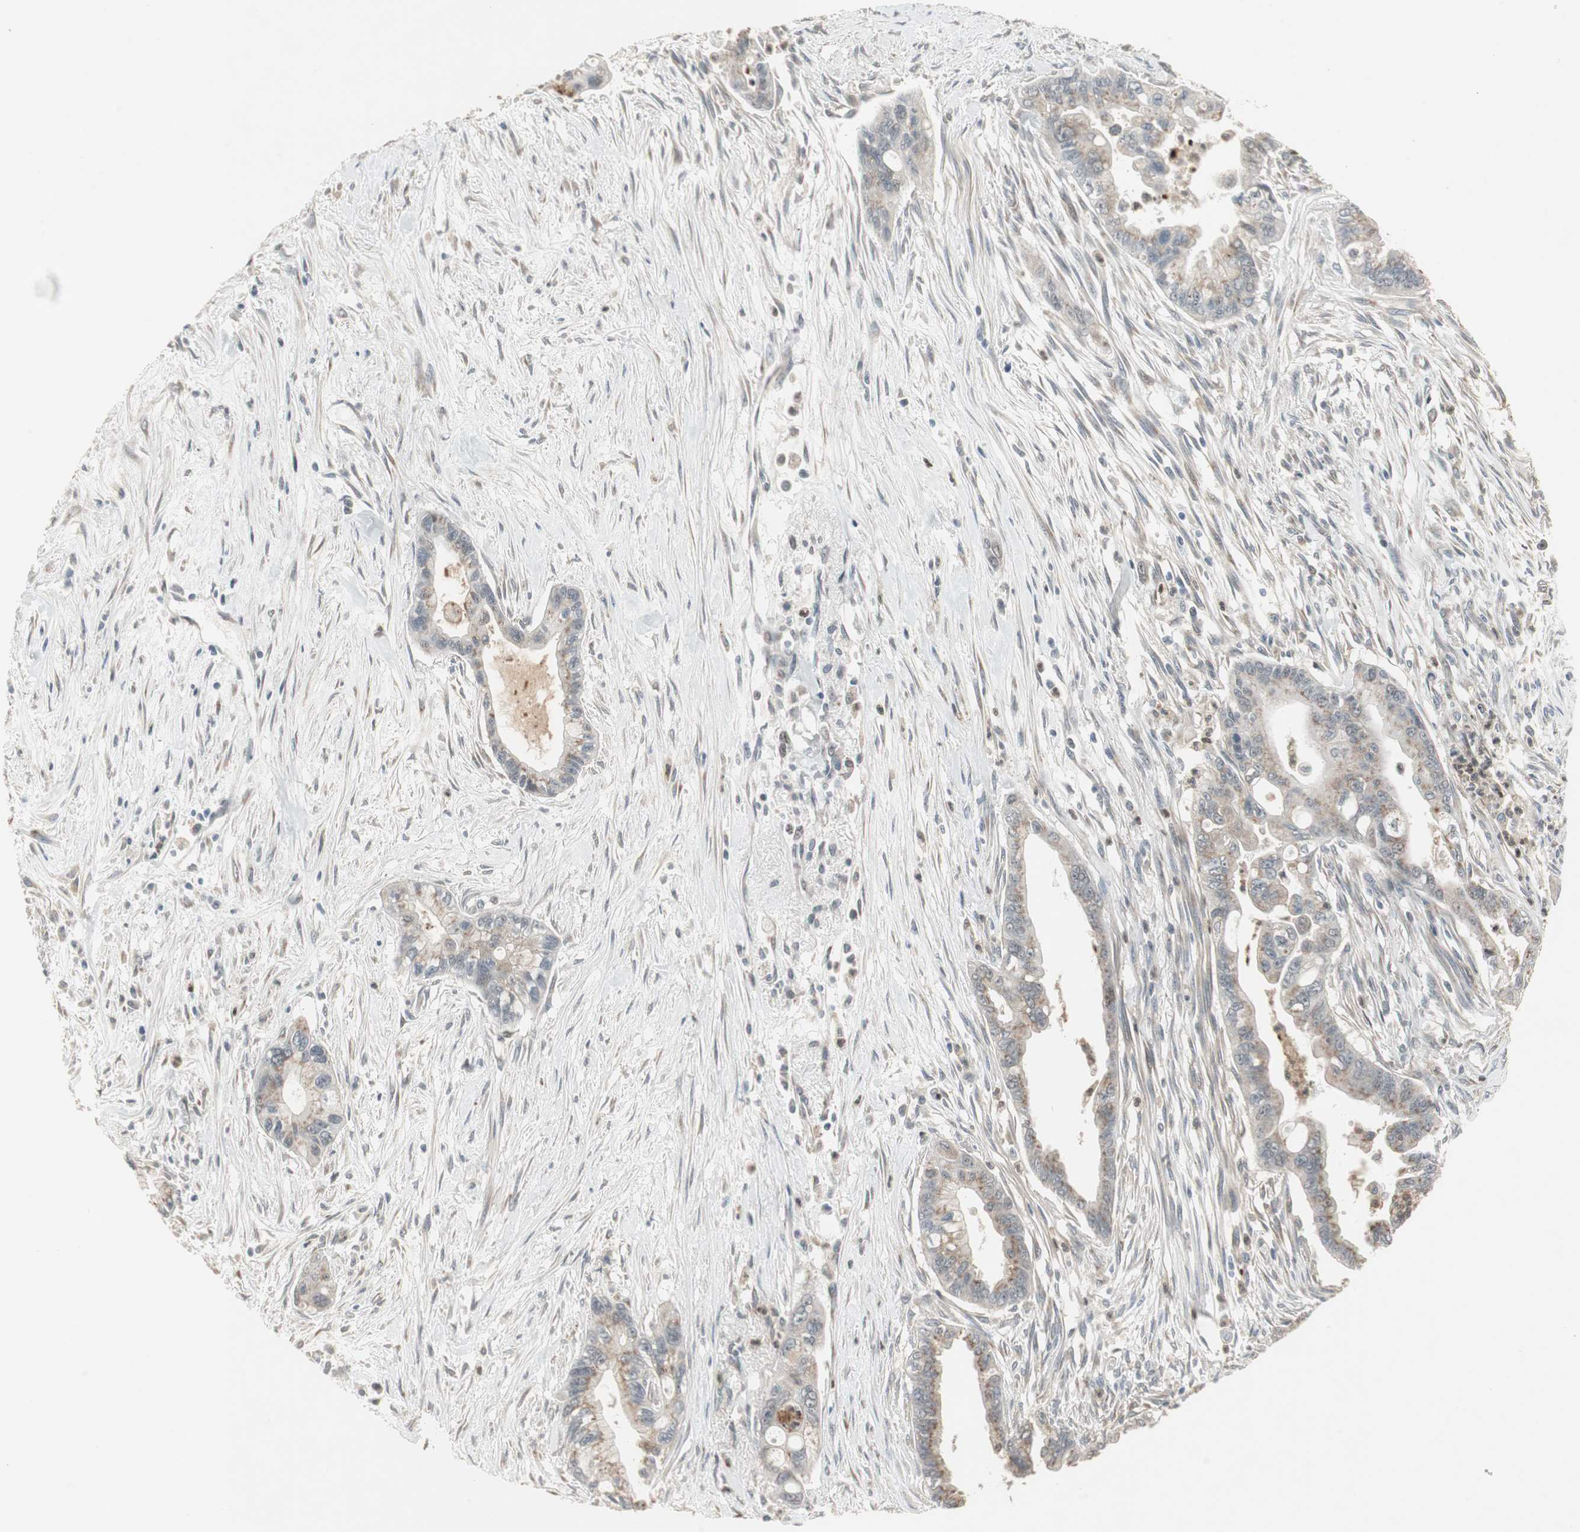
{"staining": {"intensity": "weak", "quantity": "<25%", "location": "cytoplasmic/membranous"}, "tissue": "pancreatic cancer", "cell_type": "Tumor cells", "image_type": "cancer", "snomed": [{"axis": "morphology", "description": "Adenocarcinoma, NOS"}, {"axis": "topography", "description": "Pancreas"}], "caption": "Tumor cells show no significant protein positivity in pancreatic cancer.", "gene": "SNX4", "patient": {"sex": "male", "age": 70}}